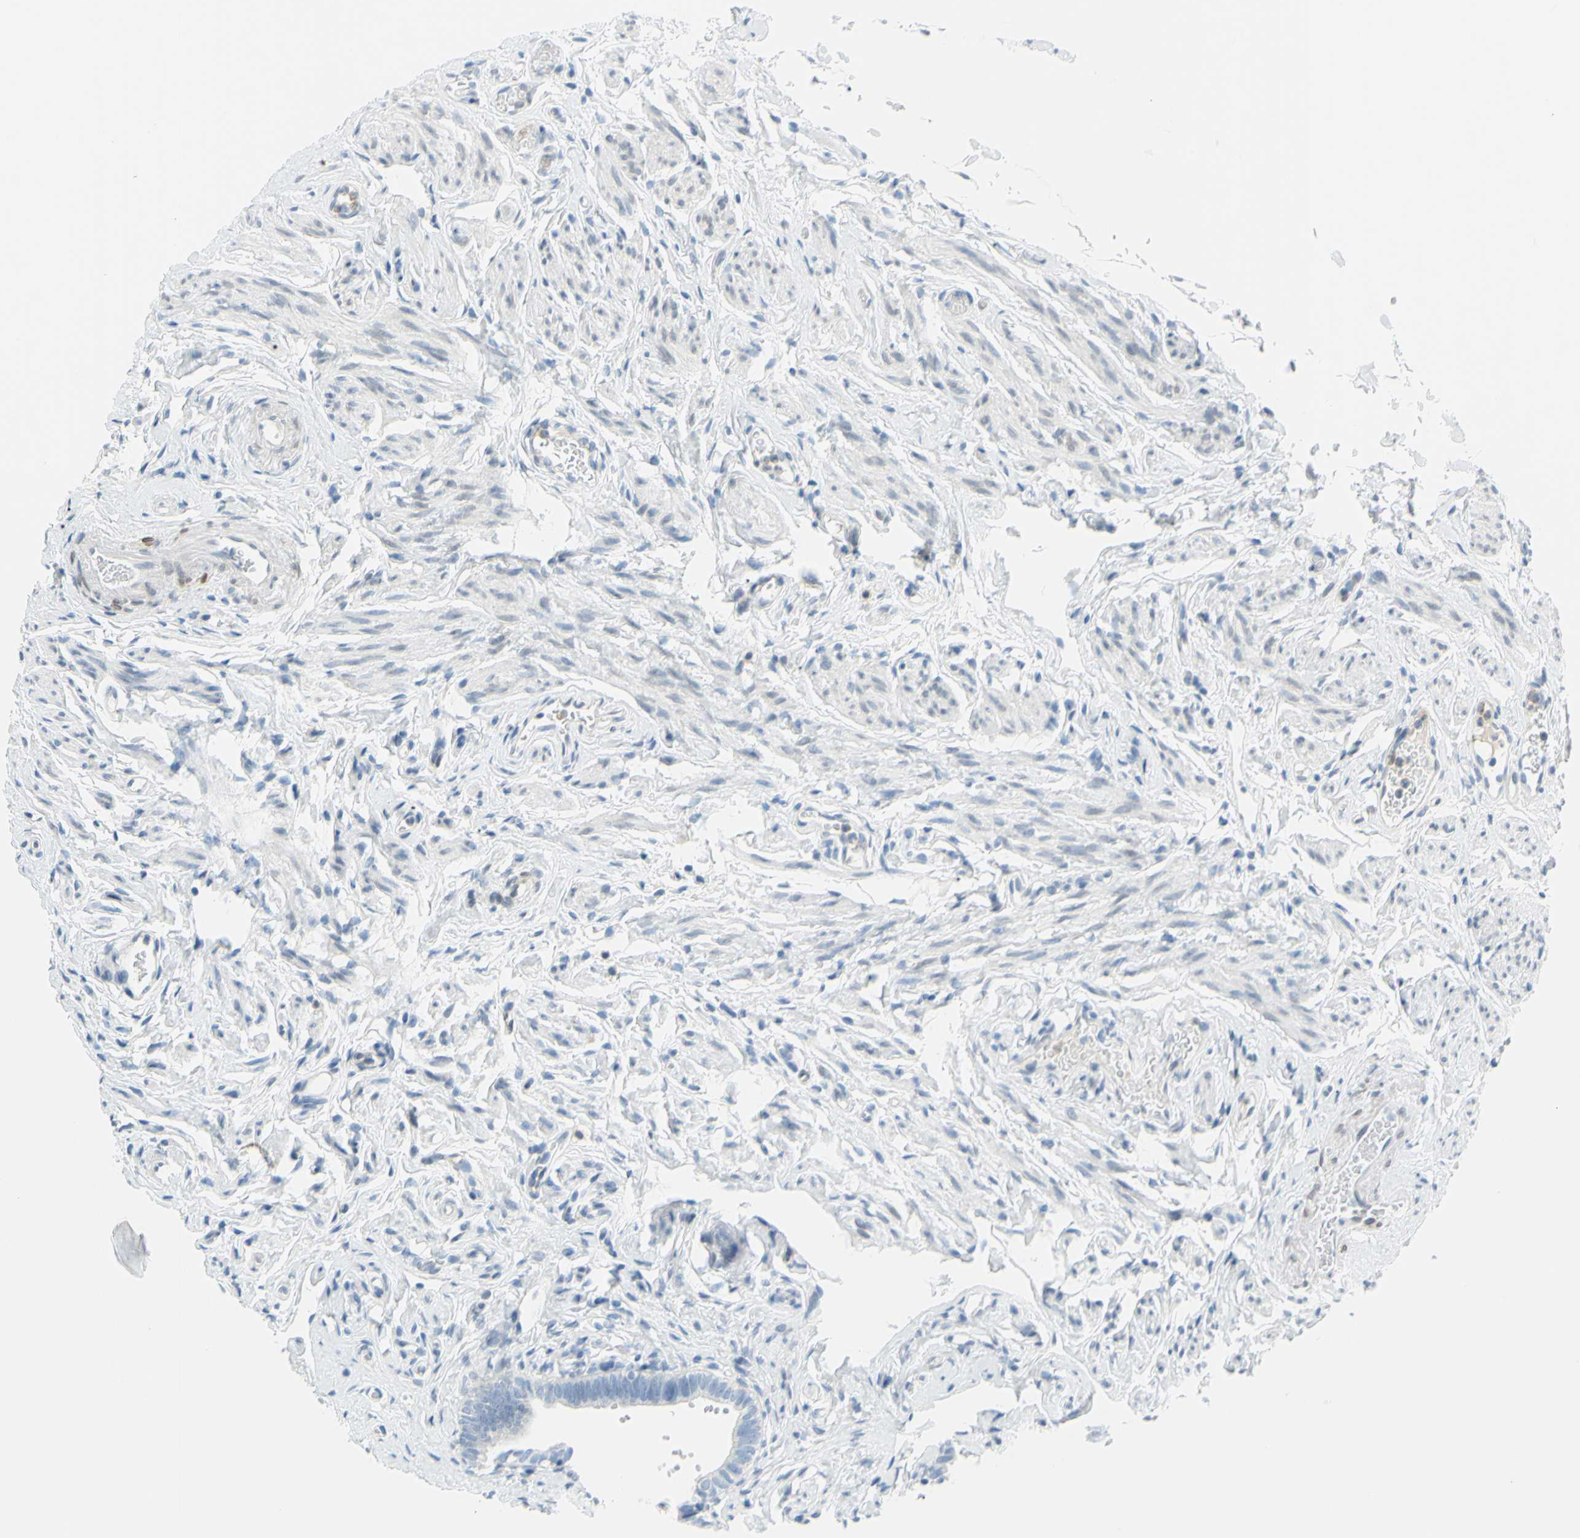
{"staining": {"intensity": "negative", "quantity": "none", "location": "none"}, "tissue": "fallopian tube", "cell_type": "Glandular cells", "image_type": "normal", "snomed": [{"axis": "morphology", "description": "Normal tissue, NOS"}, {"axis": "topography", "description": "Fallopian tube"}], "caption": "IHC of benign fallopian tube reveals no staining in glandular cells. (IHC, brightfield microscopy, high magnification).", "gene": "DCT", "patient": {"sex": "female", "age": 71}}